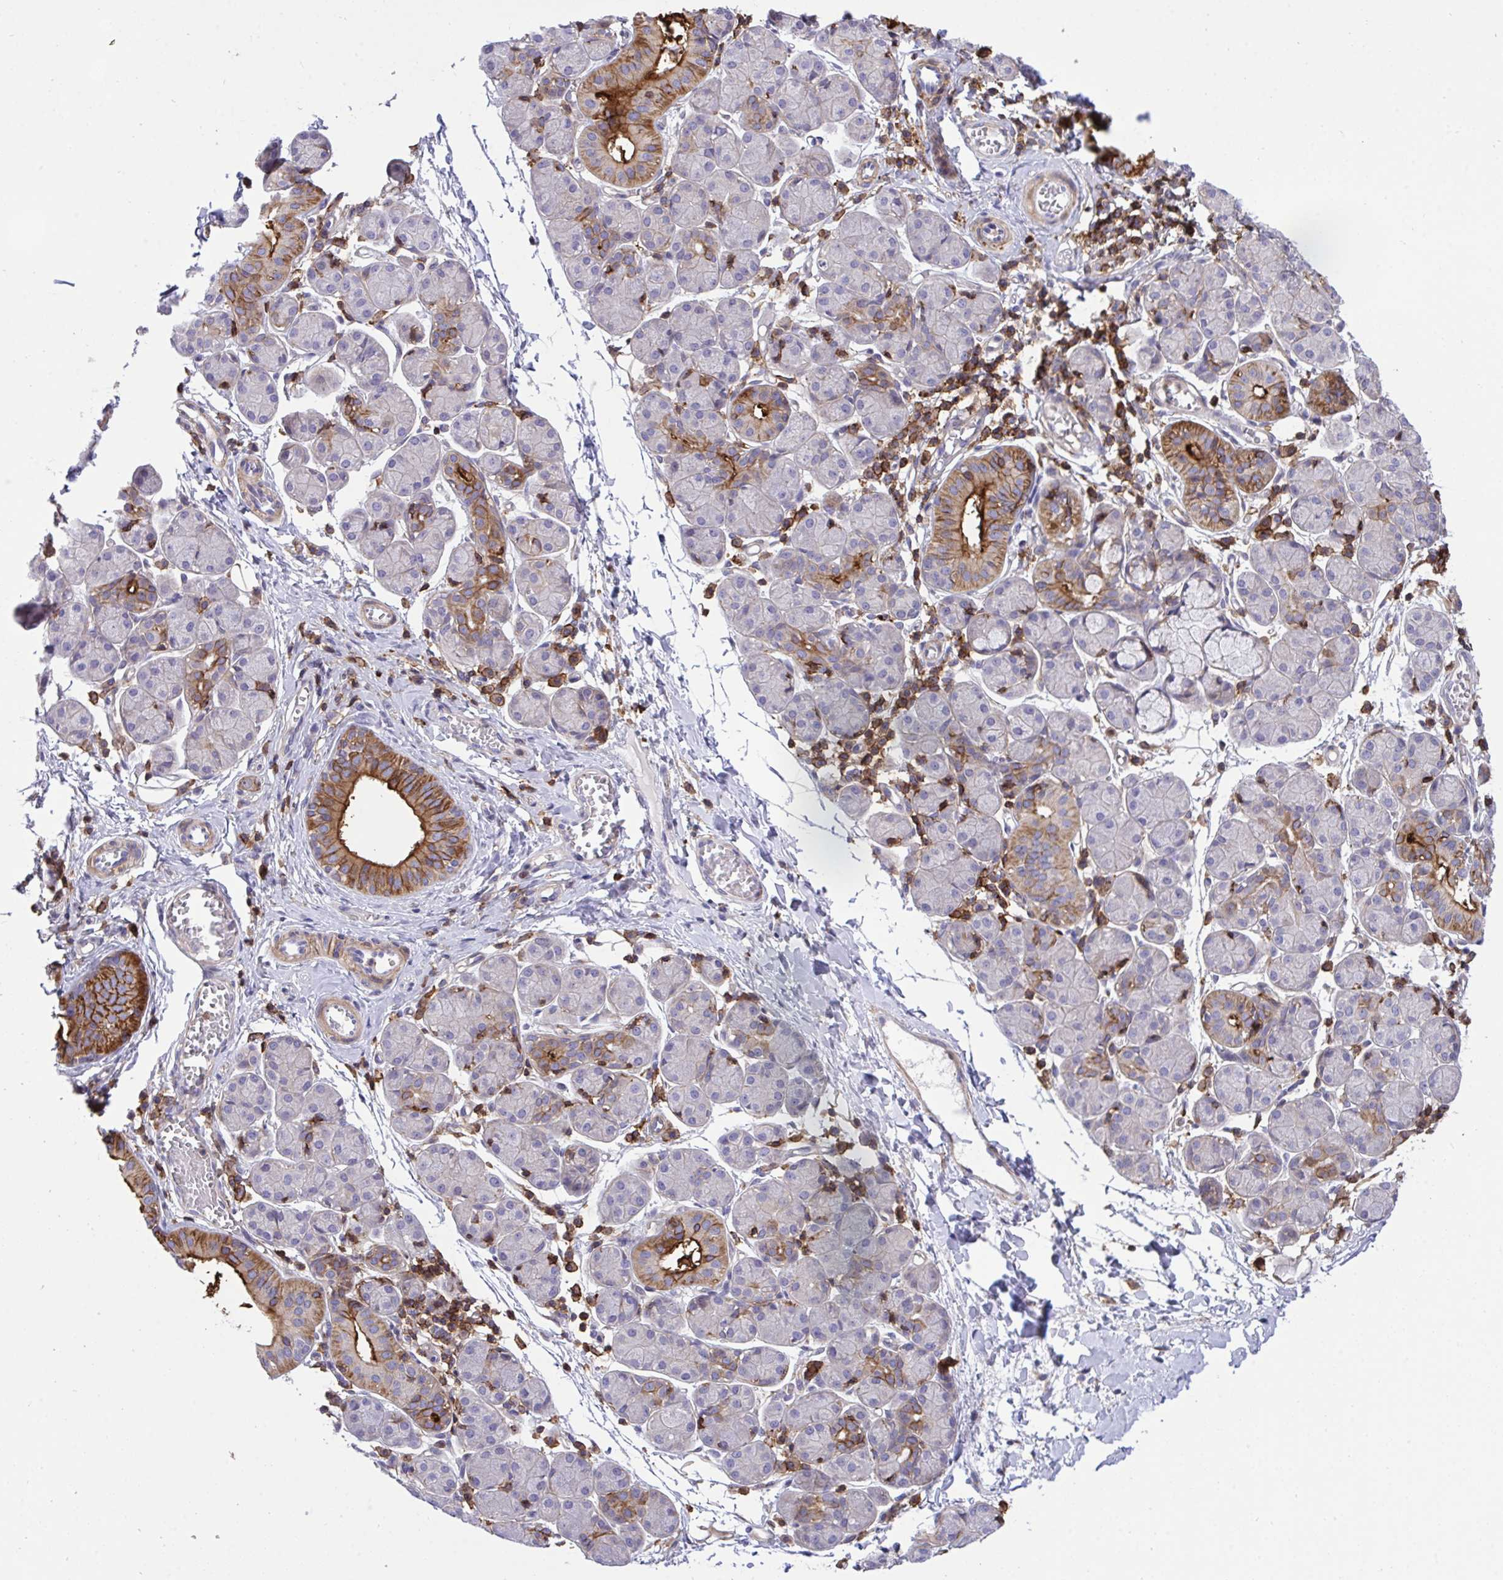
{"staining": {"intensity": "strong", "quantity": "<25%", "location": "cytoplasmic/membranous"}, "tissue": "salivary gland", "cell_type": "Glandular cells", "image_type": "normal", "snomed": [{"axis": "morphology", "description": "Normal tissue, NOS"}, {"axis": "morphology", "description": "Inflammation, NOS"}, {"axis": "topography", "description": "Lymph node"}, {"axis": "topography", "description": "Salivary gland"}], "caption": "This is a micrograph of immunohistochemistry (IHC) staining of unremarkable salivary gland, which shows strong expression in the cytoplasmic/membranous of glandular cells.", "gene": "ERI1", "patient": {"sex": "male", "age": 3}}